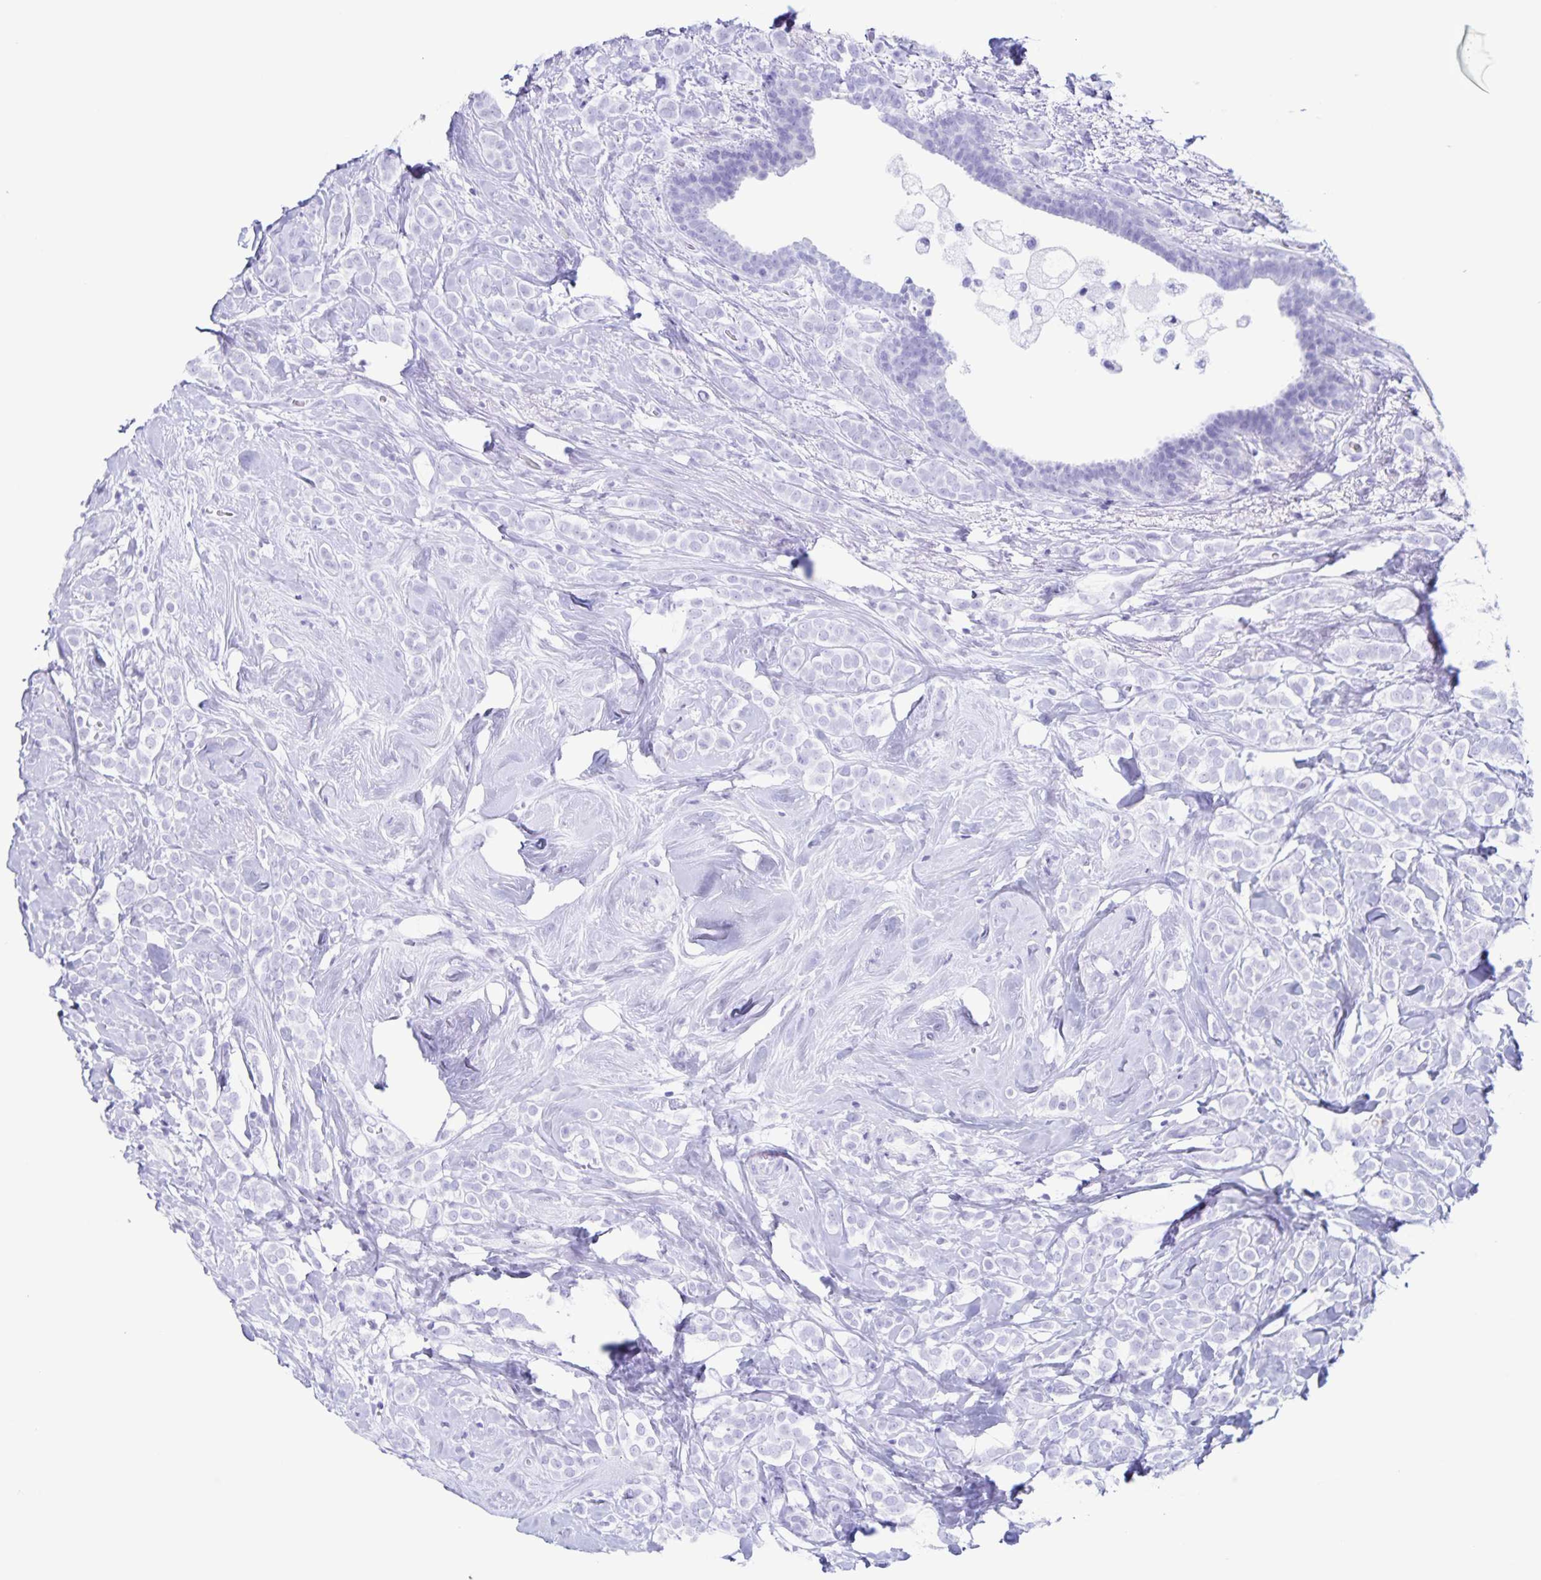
{"staining": {"intensity": "negative", "quantity": "none", "location": "none"}, "tissue": "breast cancer", "cell_type": "Tumor cells", "image_type": "cancer", "snomed": [{"axis": "morphology", "description": "Lobular carcinoma"}, {"axis": "topography", "description": "Breast"}], "caption": "Immunohistochemical staining of human lobular carcinoma (breast) shows no significant positivity in tumor cells. (Stains: DAB immunohistochemistry (IHC) with hematoxylin counter stain, Microscopy: brightfield microscopy at high magnification).", "gene": "C12orf56", "patient": {"sex": "female", "age": 49}}